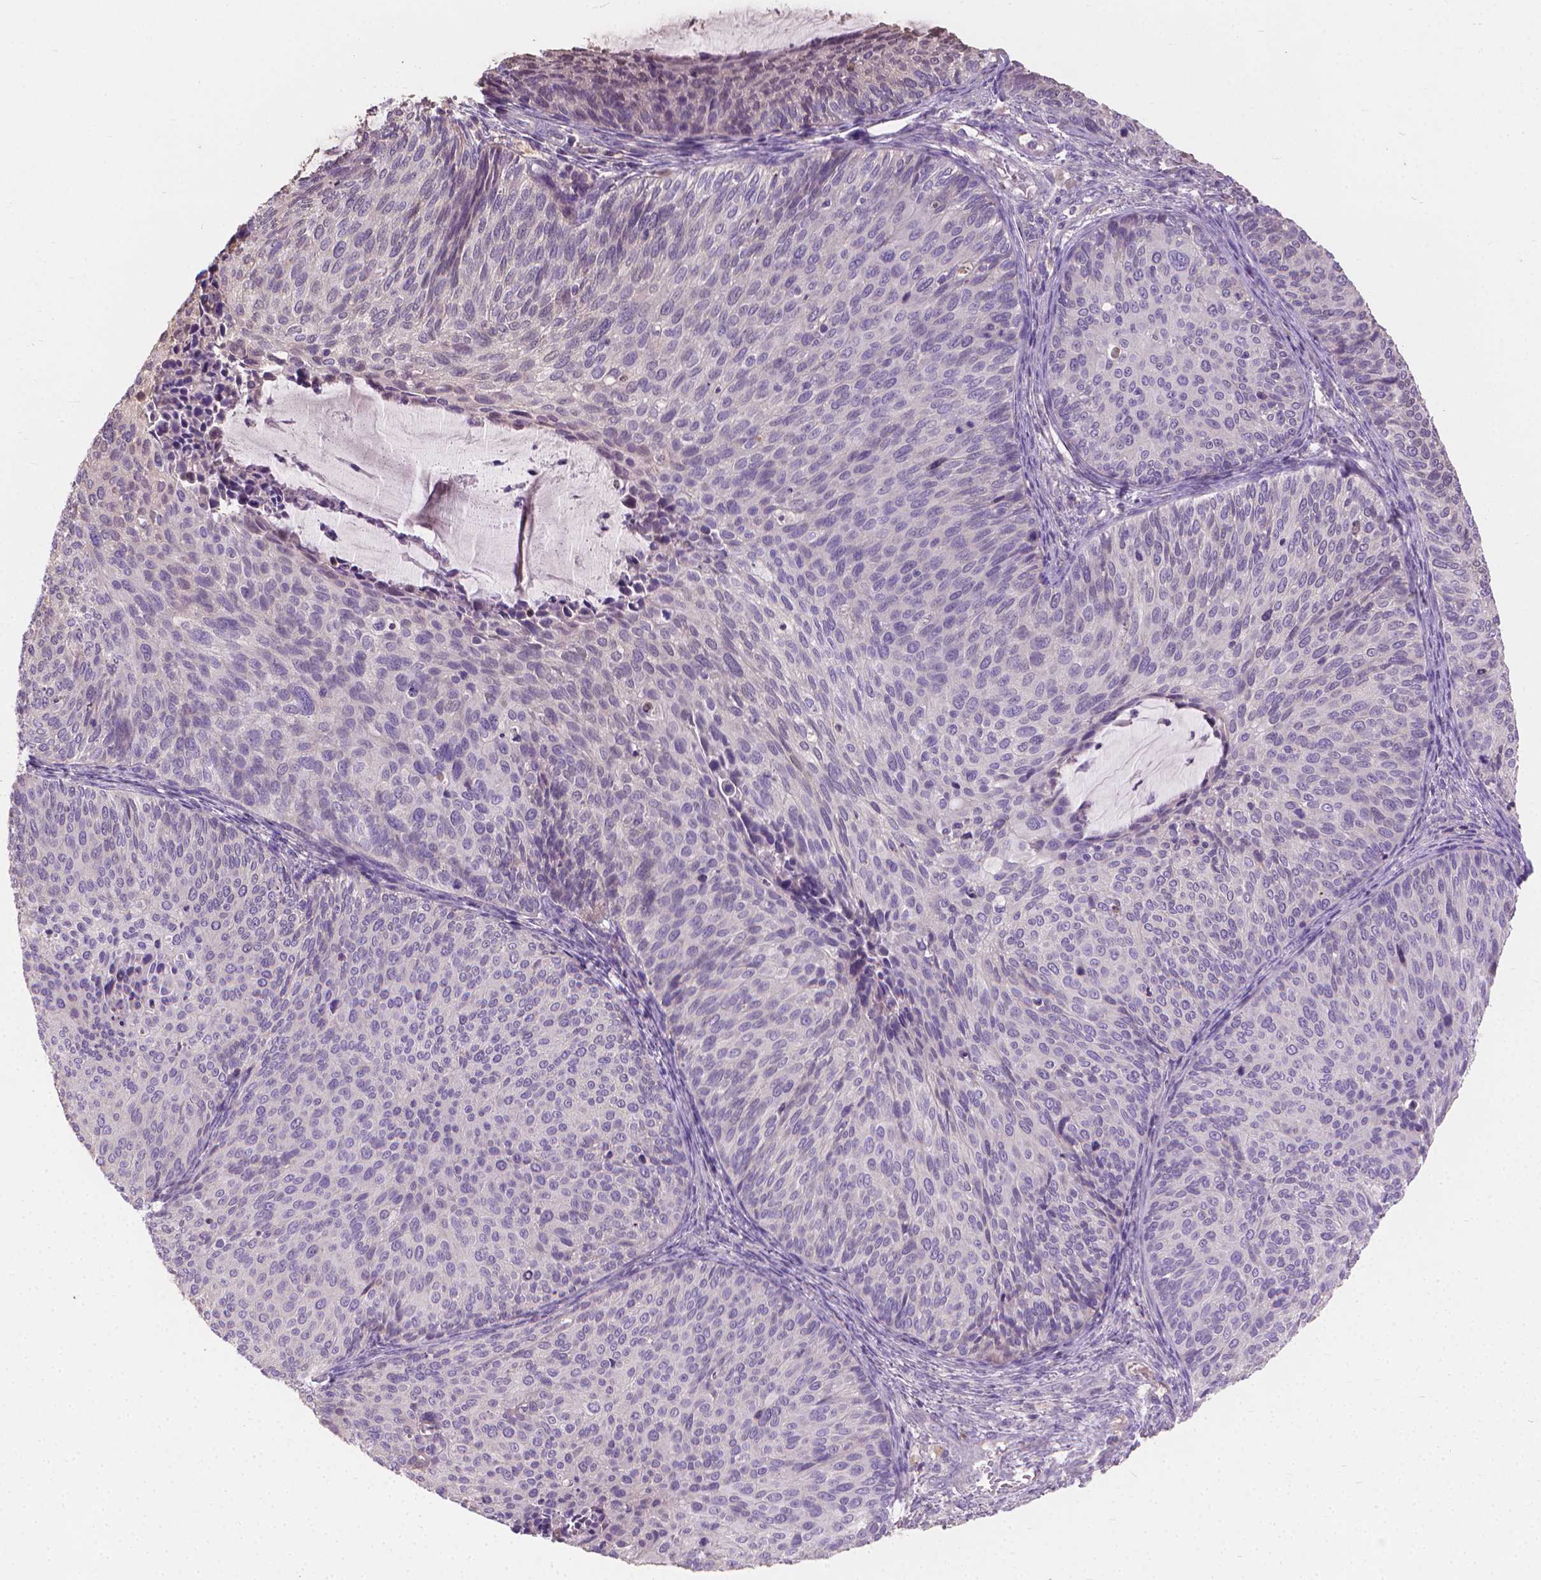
{"staining": {"intensity": "negative", "quantity": "none", "location": "none"}, "tissue": "cervical cancer", "cell_type": "Tumor cells", "image_type": "cancer", "snomed": [{"axis": "morphology", "description": "Squamous cell carcinoma, NOS"}, {"axis": "topography", "description": "Cervix"}], "caption": "DAB immunohistochemical staining of human squamous cell carcinoma (cervical) shows no significant expression in tumor cells.", "gene": "CABCOCO1", "patient": {"sex": "female", "age": 36}}